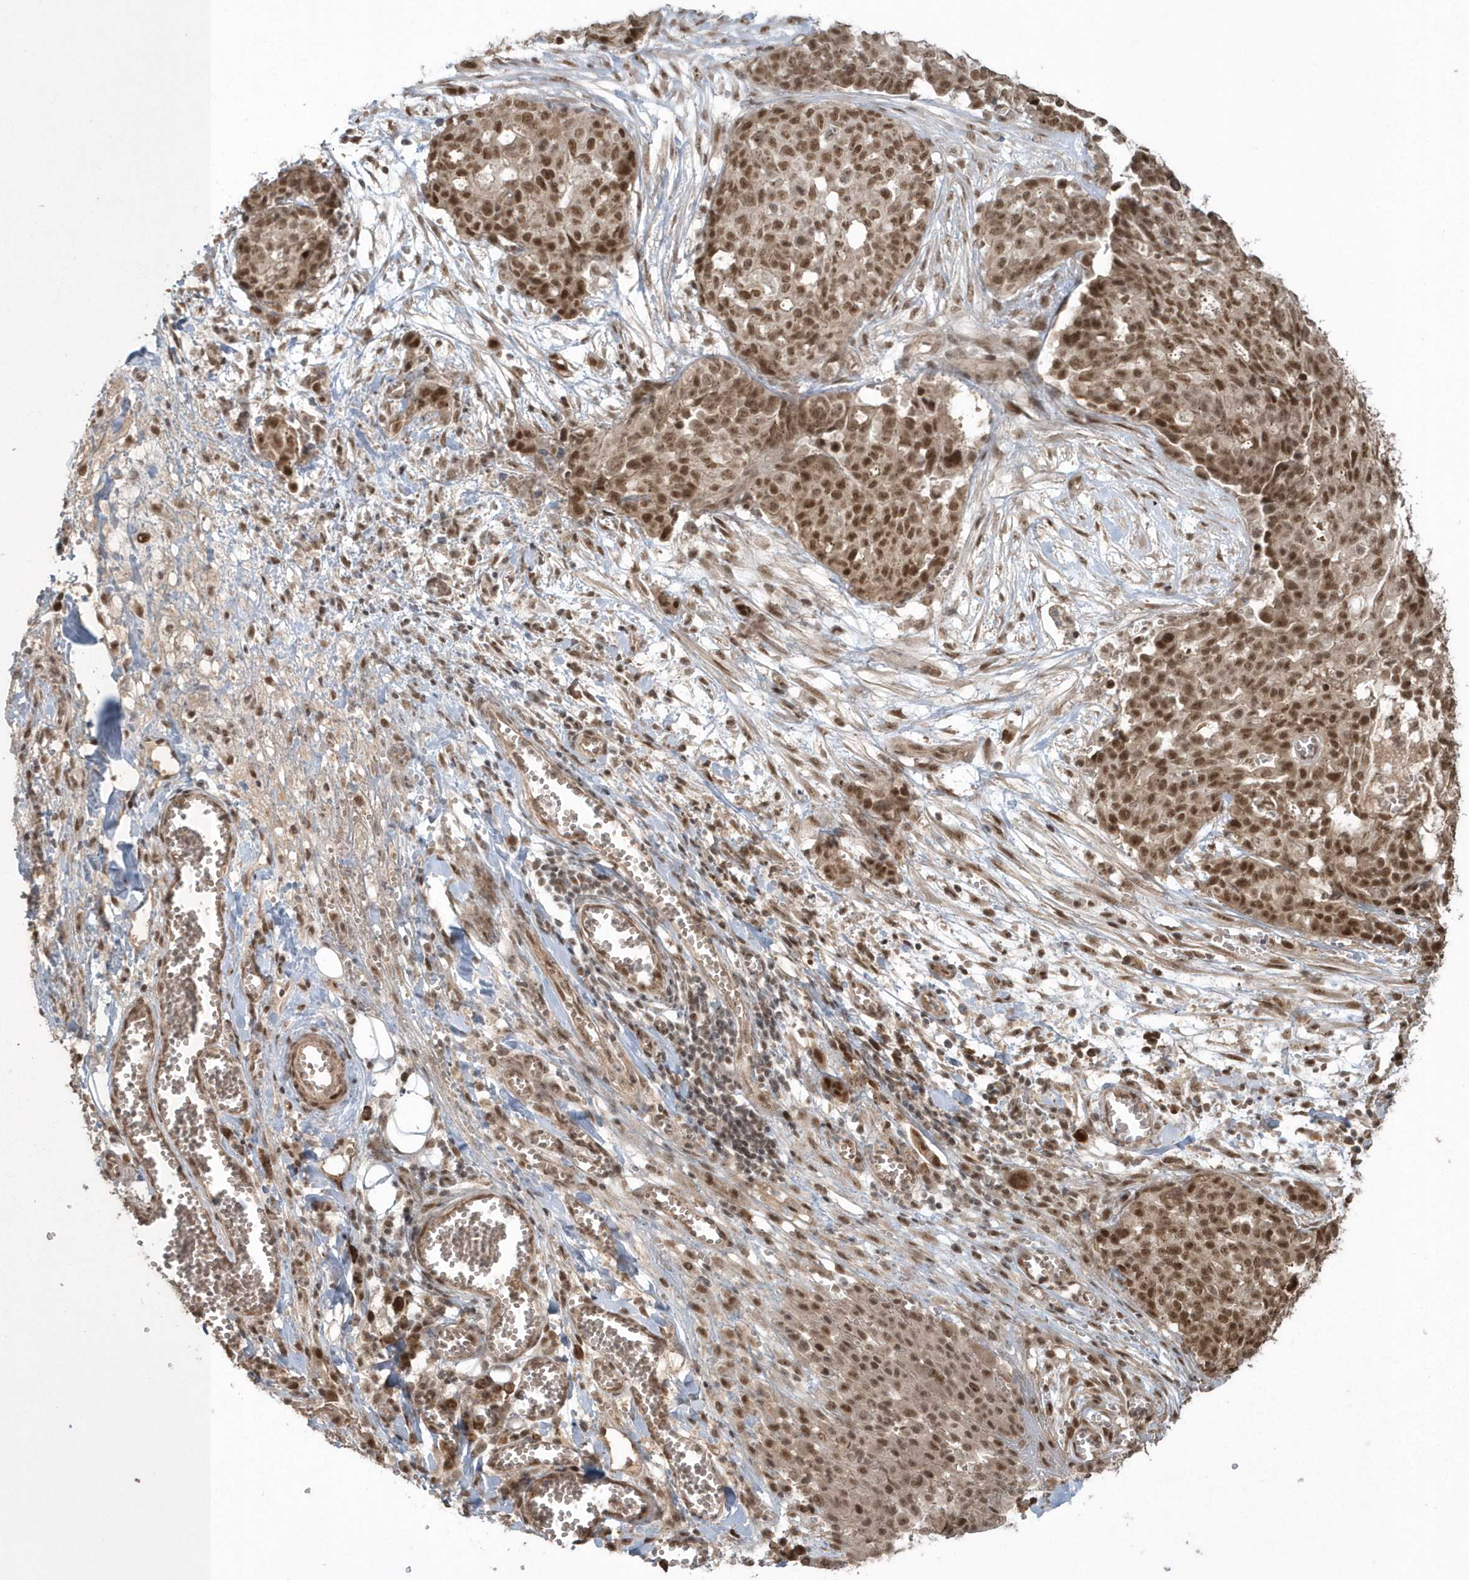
{"staining": {"intensity": "moderate", "quantity": ">75%", "location": "cytoplasmic/membranous,nuclear"}, "tissue": "ovarian cancer", "cell_type": "Tumor cells", "image_type": "cancer", "snomed": [{"axis": "morphology", "description": "Cystadenocarcinoma, serous, NOS"}, {"axis": "topography", "description": "Soft tissue"}, {"axis": "topography", "description": "Ovary"}], "caption": "The histopathology image reveals immunohistochemical staining of serous cystadenocarcinoma (ovarian). There is moderate cytoplasmic/membranous and nuclear positivity is identified in about >75% of tumor cells.", "gene": "EPB41L4A", "patient": {"sex": "female", "age": 57}}